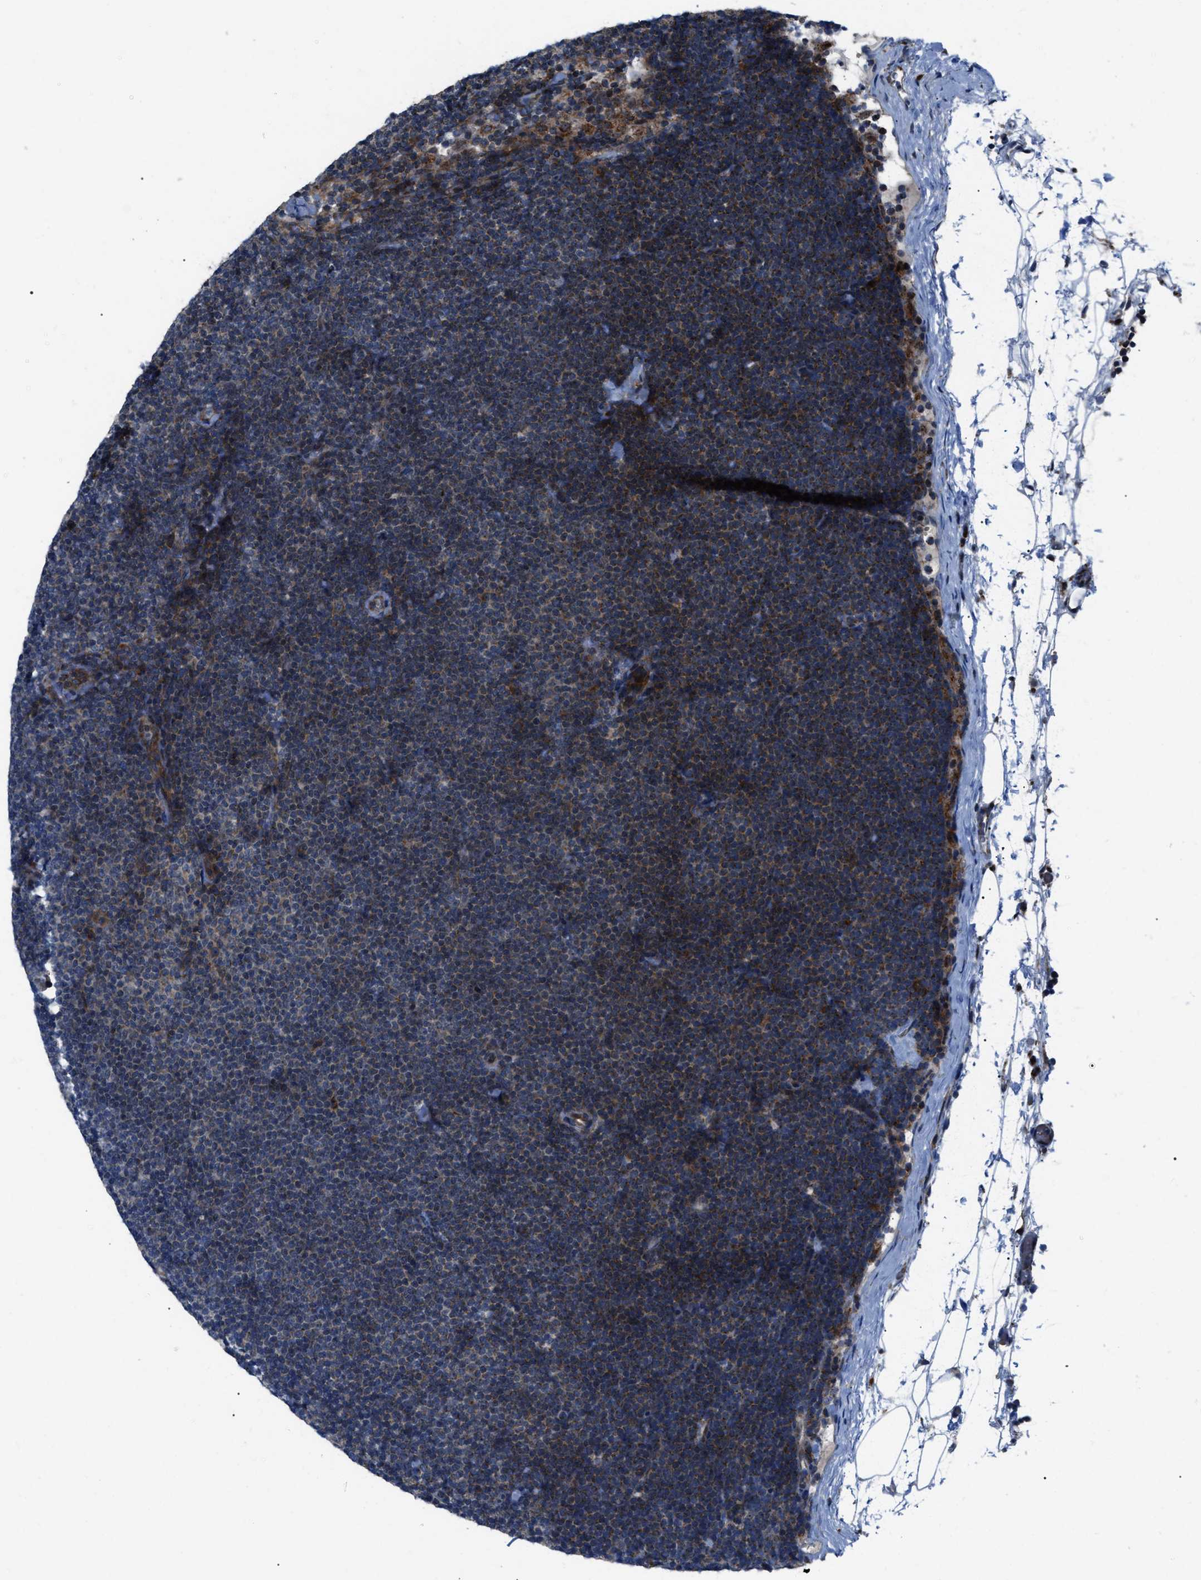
{"staining": {"intensity": "moderate", "quantity": "25%-75%", "location": "cytoplasmic/membranous"}, "tissue": "lymphoma", "cell_type": "Tumor cells", "image_type": "cancer", "snomed": [{"axis": "morphology", "description": "Malignant lymphoma, non-Hodgkin's type, Low grade"}, {"axis": "topography", "description": "Lymph node"}], "caption": "Lymphoma tissue demonstrates moderate cytoplasmic/membranous expression in about 25%-75% of tumor cells", "gene": "AGO2", "patient": {"sex": "female", "age": 53}}